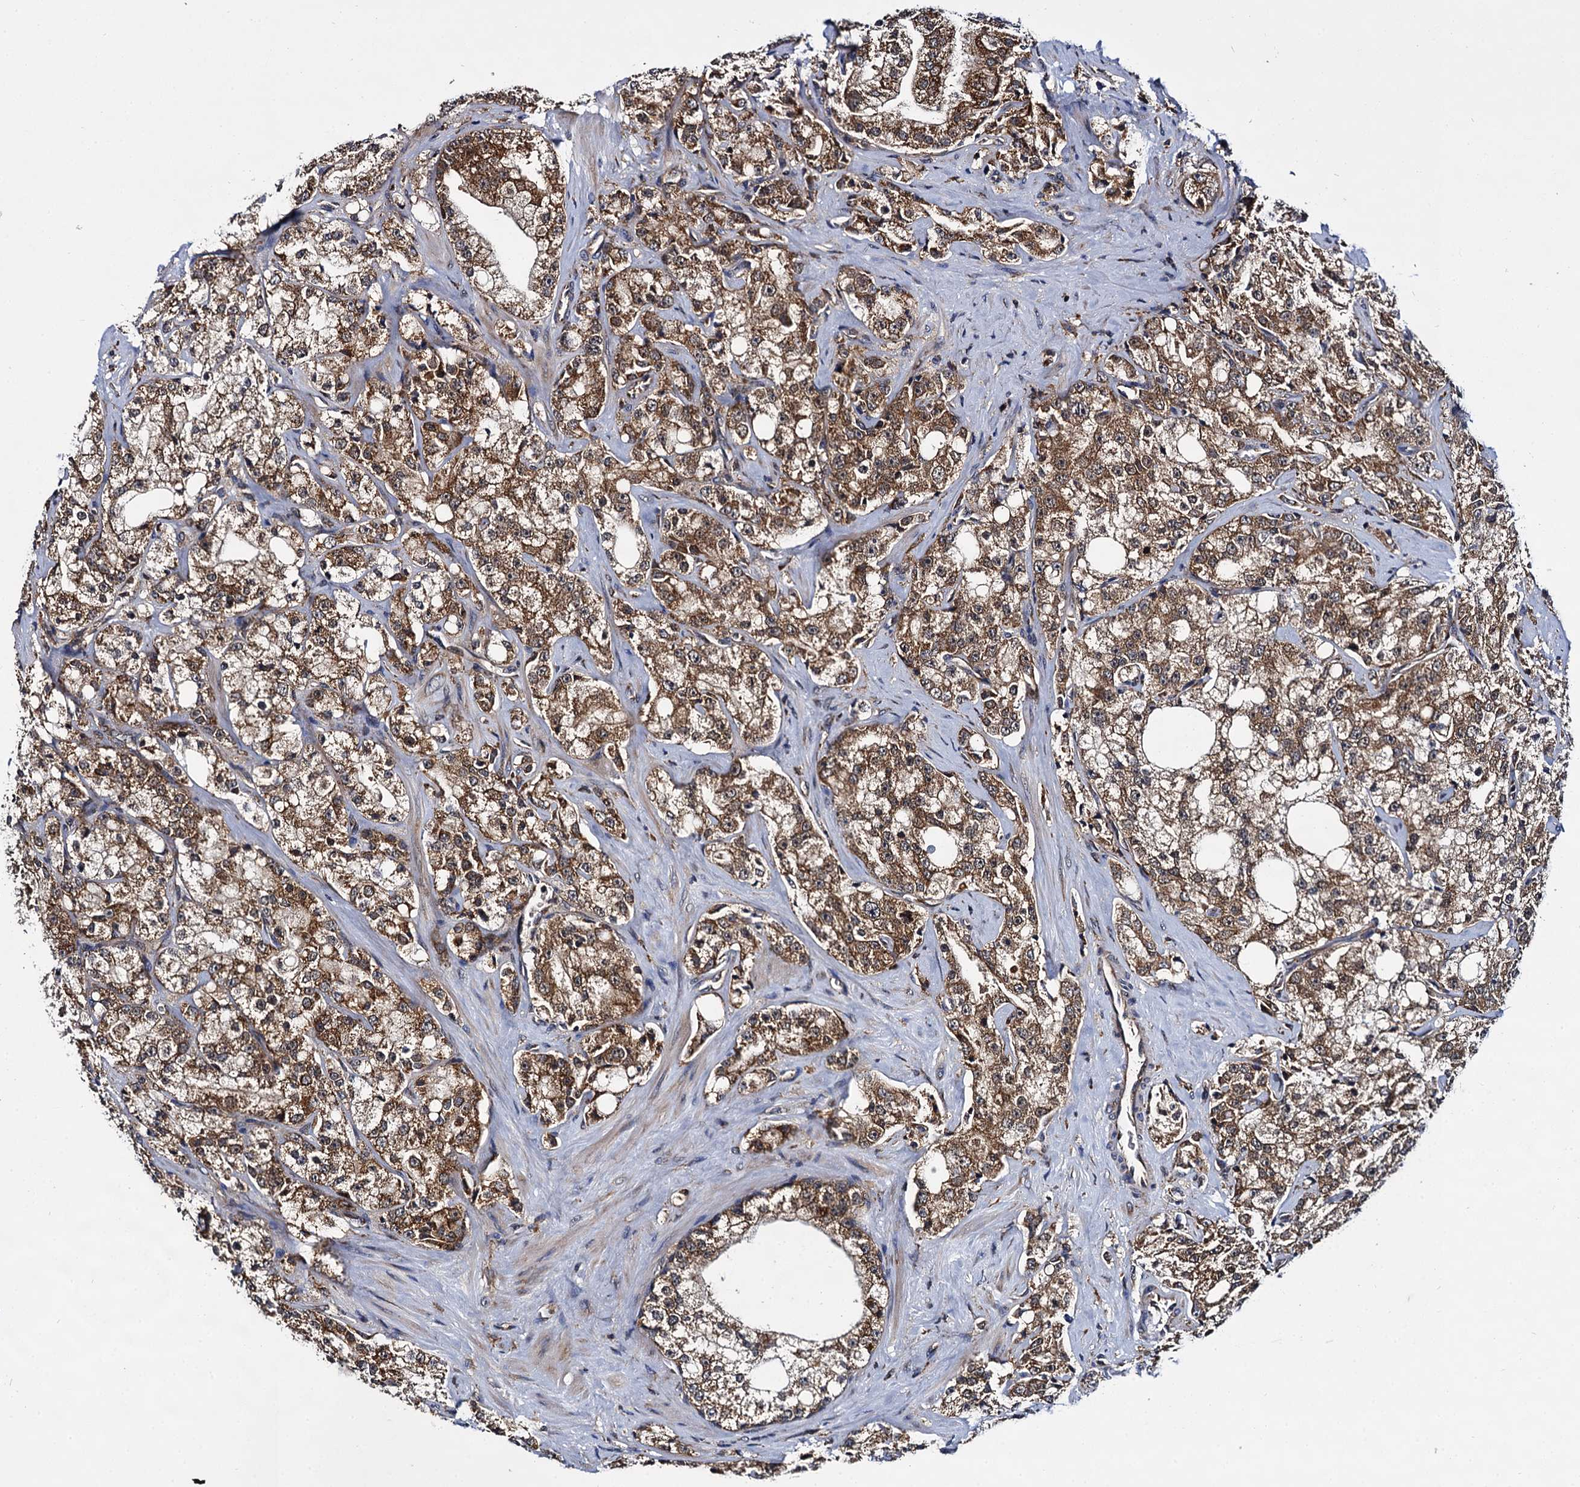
{"staining": {"intensity": "moderate", "quantity": ">75%", "location": "cytoplasmic/membranous"}, "tissue": "prostate cancer", "cell_type": "Tumor cells", "image_type": "cancer", "snomed": [{"axis": "morphology", "description": "Adenocarcinoma, High grade"}, {"axis": "topography", "description": "Prostate"}], "caption": "A histopathology image showing moderate cytoplasmic/membranous expression in approximately >75% of tumor cells in prostate adenocarcinoma (high-grade), as visualized by brown immunohistochemical staining.", "gene": "UFM1", "patient": {"sex": "male", "age": 64}}